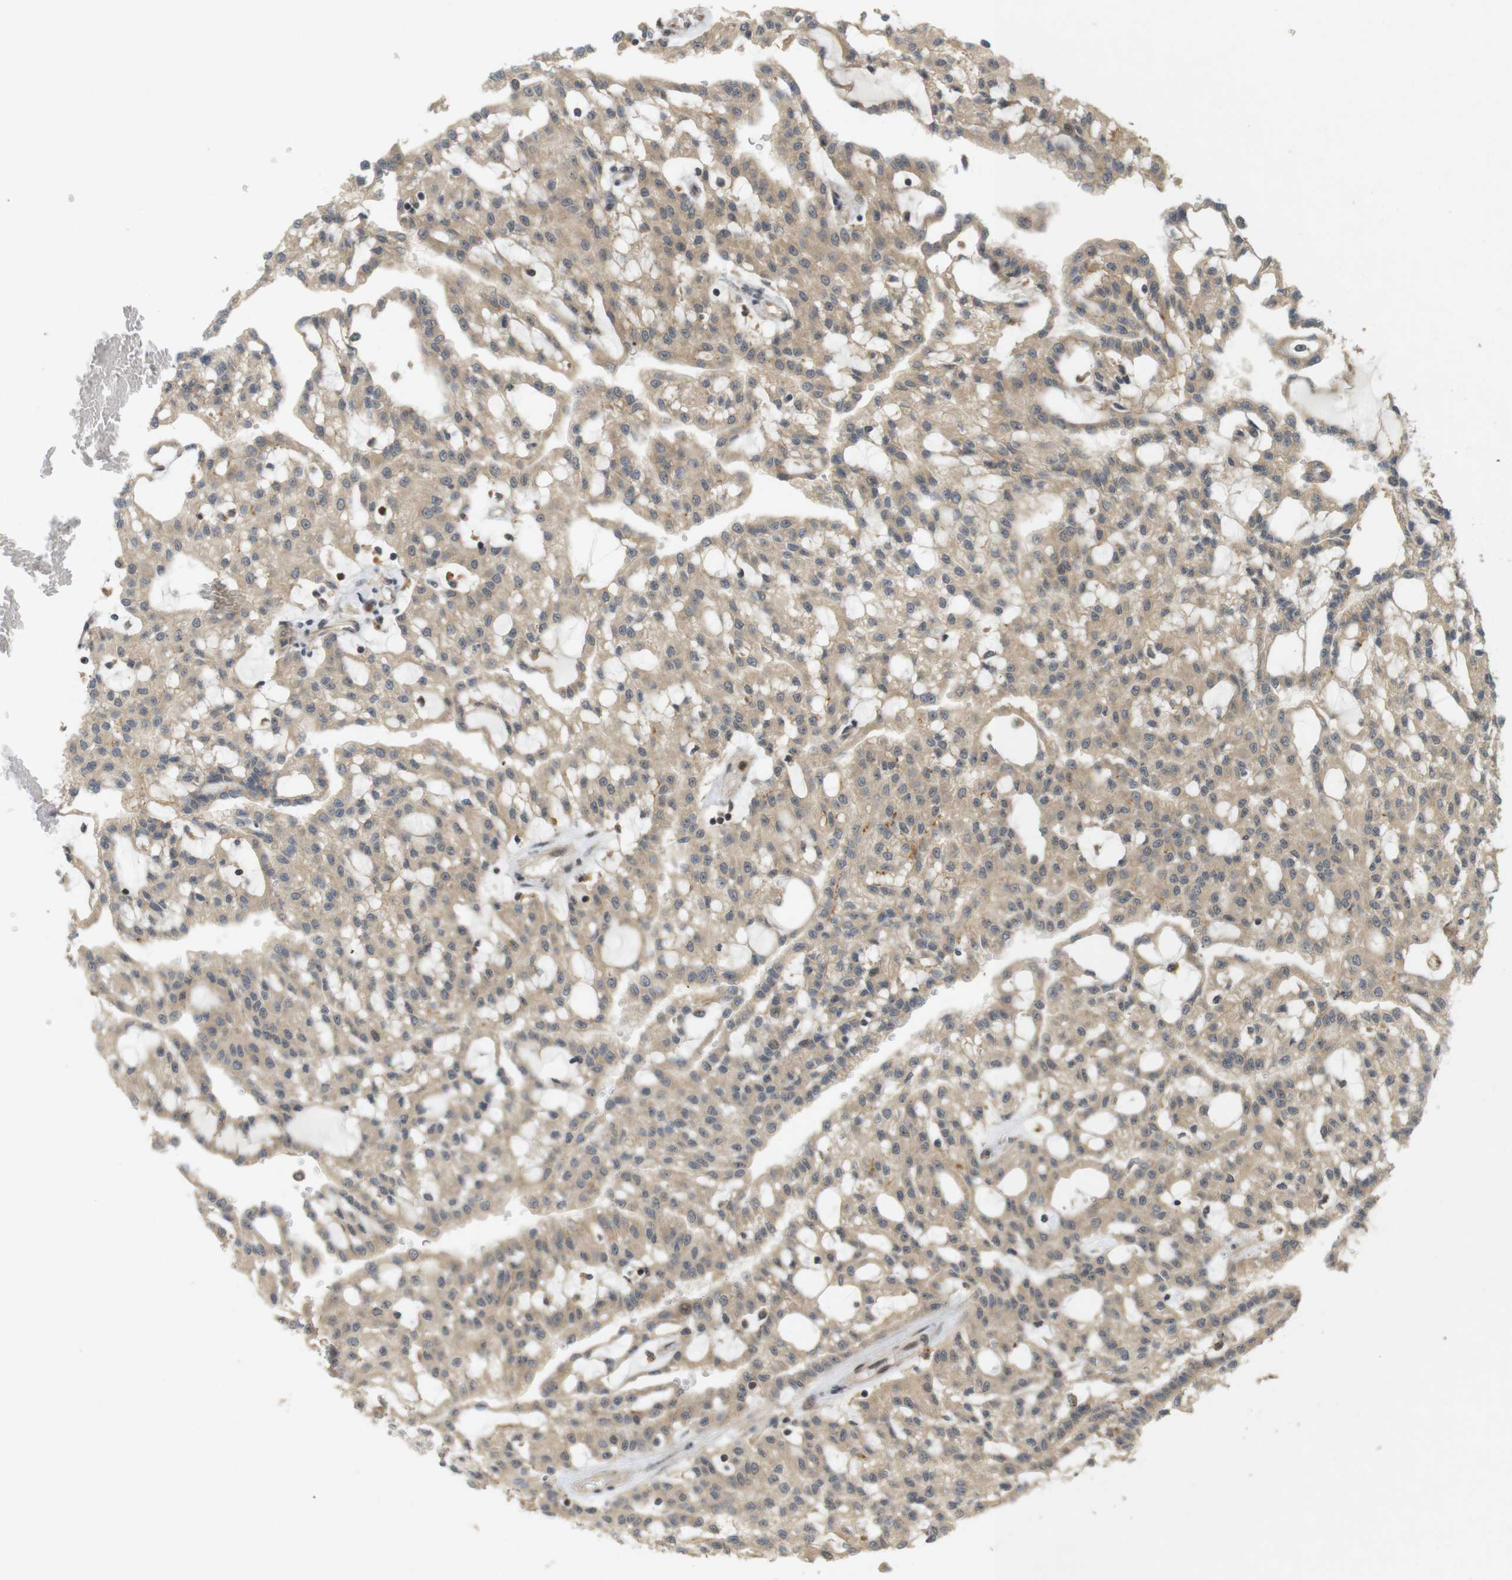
{"staining": {"intensity": "weak", "quantity": ">75%", "location": "cytoplasmic/membranous"}, "tissue": "renal cancer", "cell_type": "Tumor cells", "image_type": "cancer", "snomed": [{"axis": "morphology", "description": "Adenocarcinoma, NOS"}, {"axis": "topography", "description": "Kidney"}], "caption": "Tumor cells reveal low levels of weak cytoplasmic/membranous staining in approximately >75% of cells in renal cancer.", "gene": "TMX3", "patient": {"sex": "male", "age": 63}}